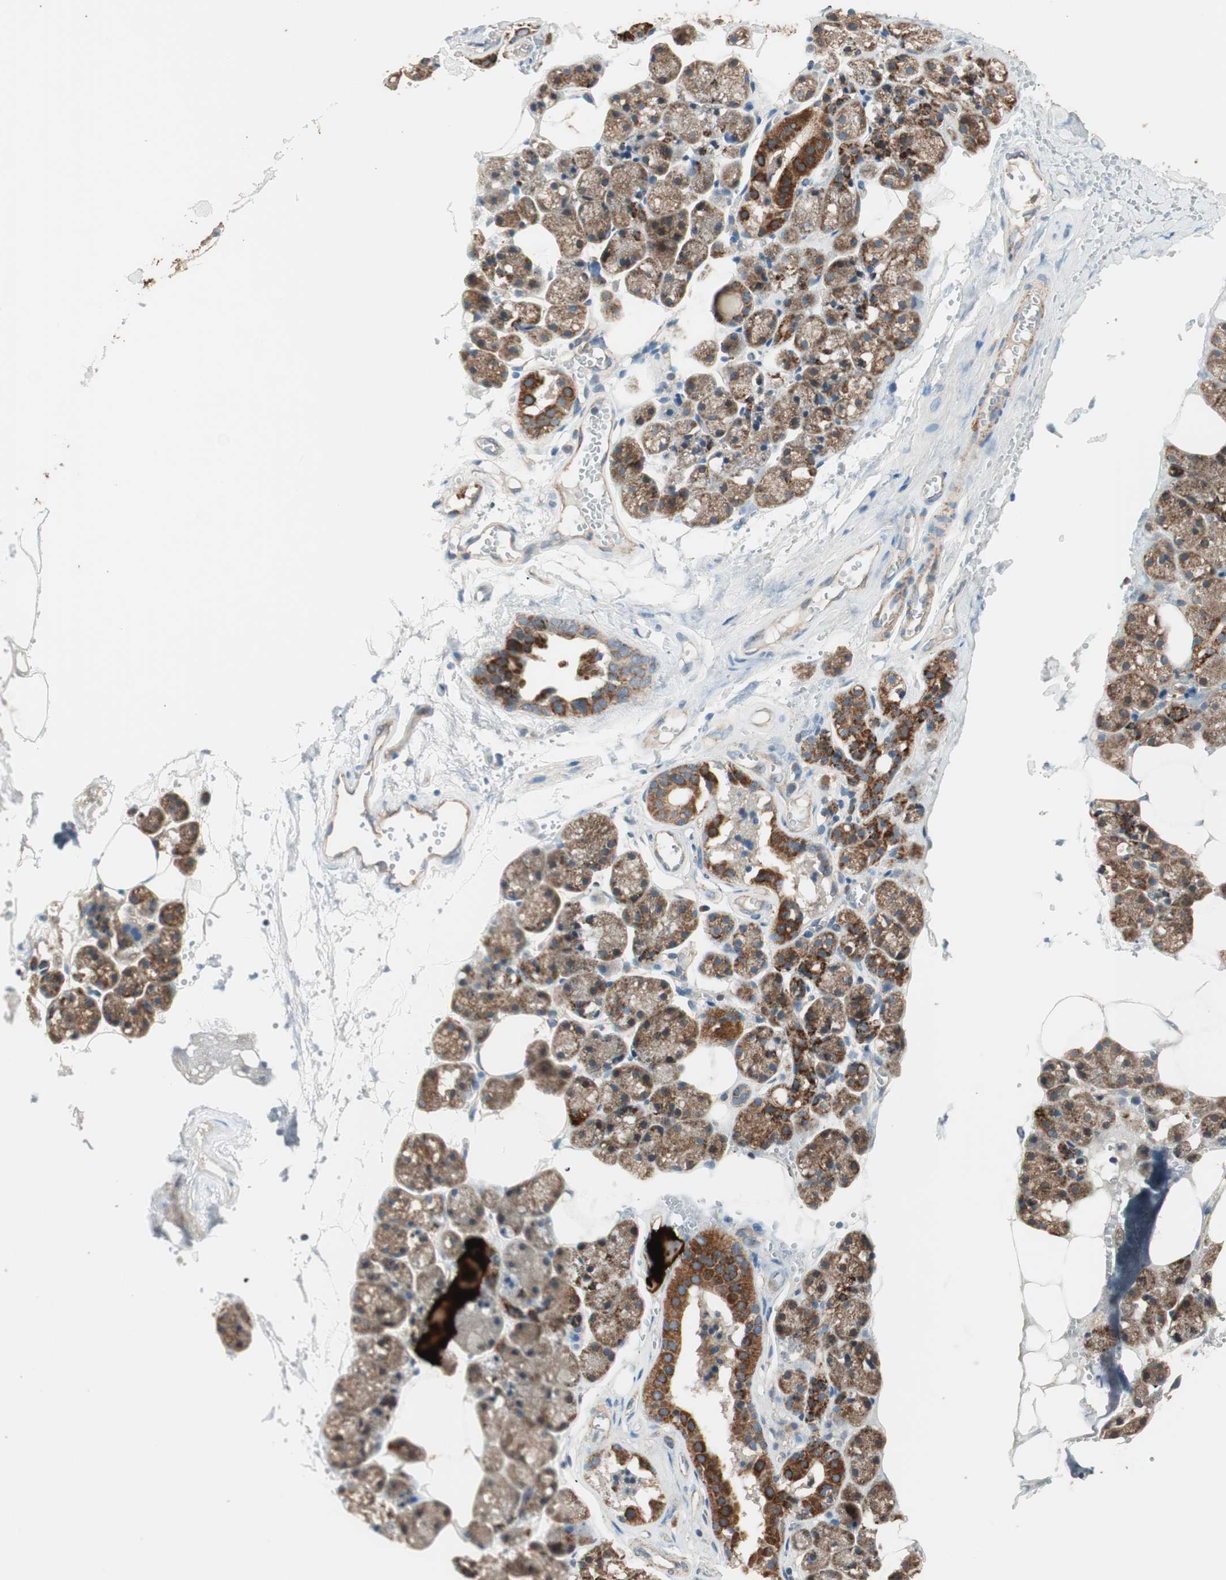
{"staining": {"intensity": "moderate", "quantity": ">75%", "location": "cytoplasmic/membranous"}, "tissue": "salivary gland", "cell_type": "Glandular cells", "image_type": "normal", "snomed": [{"axis": "morphology", "description": "Normal tissue, NOS"}, {"axis": "topography", "description": "Salivary gland"}], "caption": "Glandular cells exhibit moderate cytoplasmic/membranous staining in approximately >75% of cells in normal salivary gland.", "gene": "CC2D1A", "patient": {"sex": "male", "age": 62}}